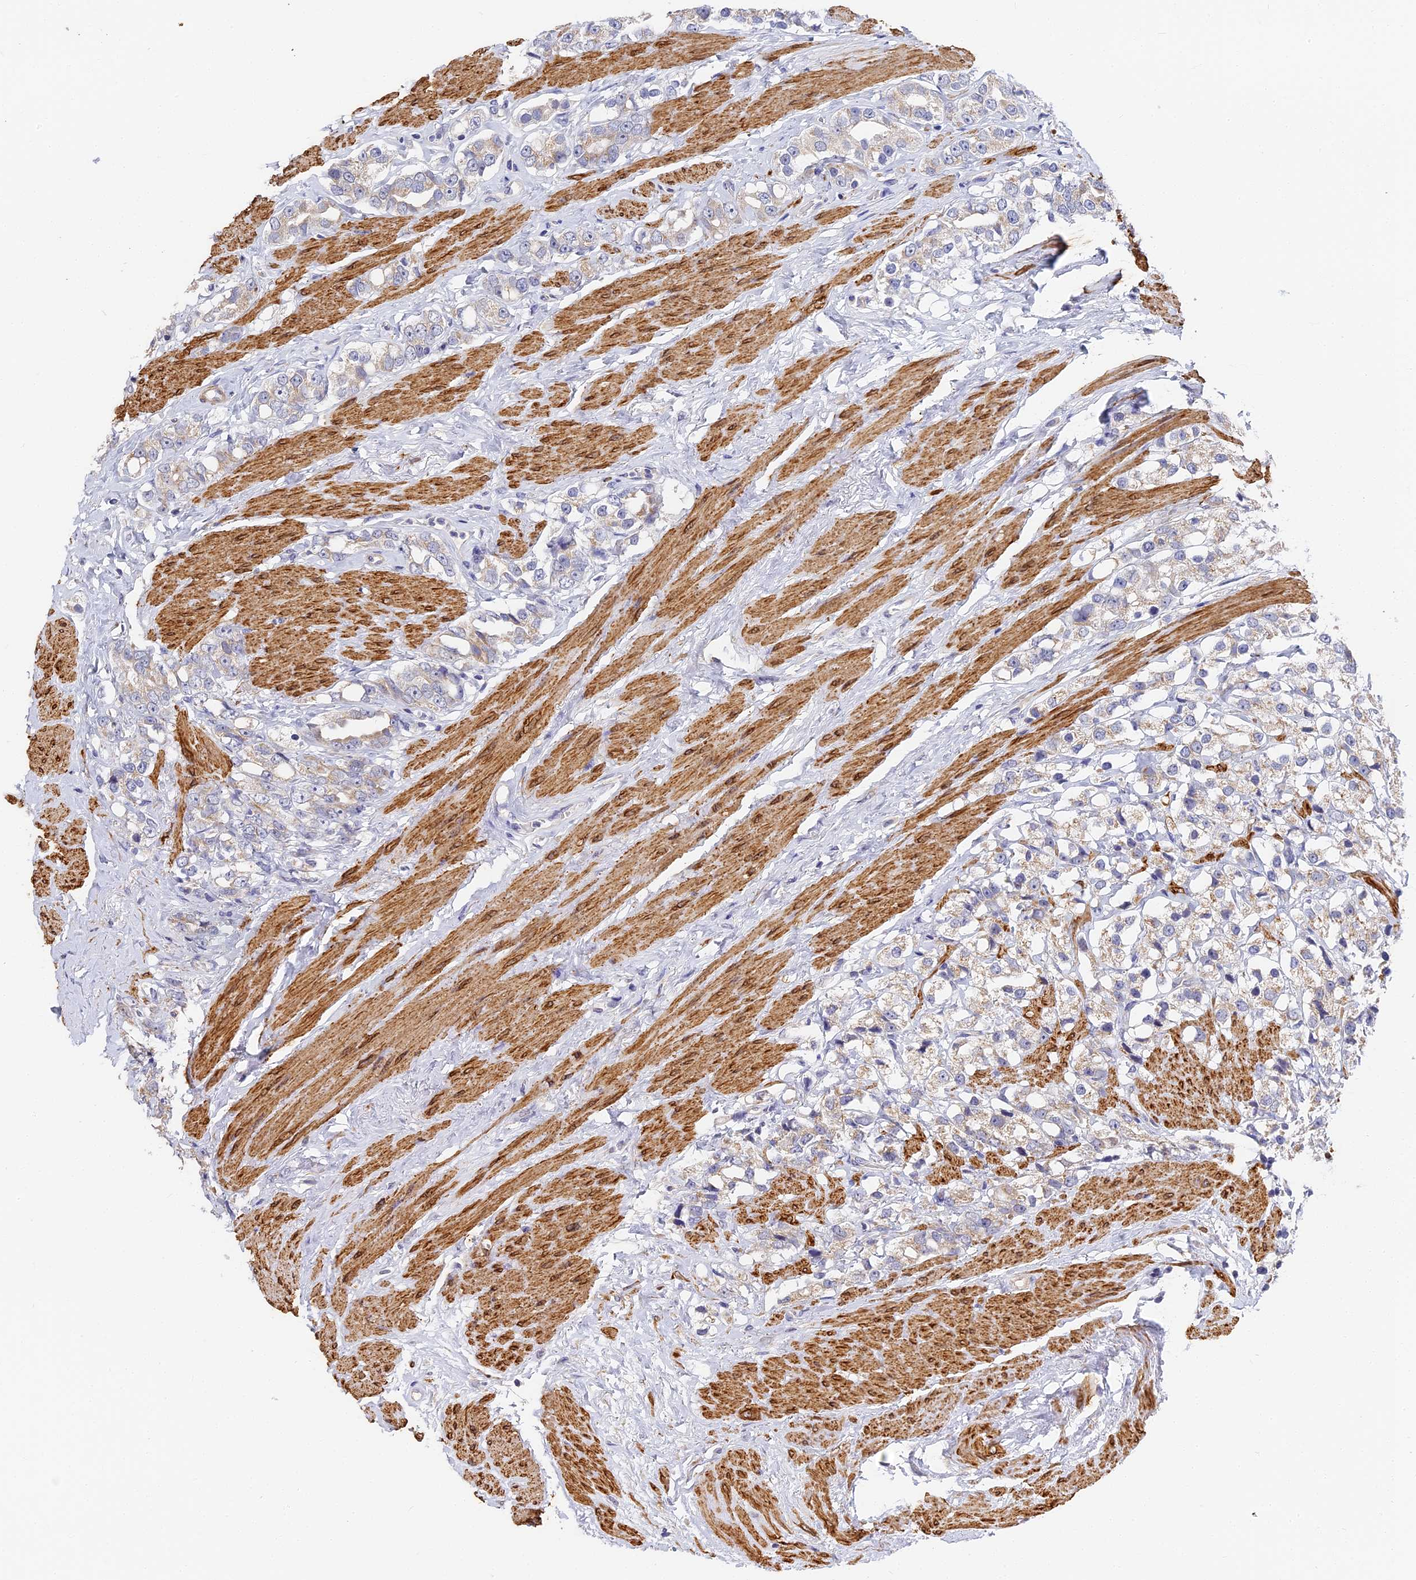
{"staining": {"intensity": "negative", "quantity": "none", "location": "none"}, "tissue": "prostate cancer", "cell_type": "Tumor cells", "image_type": "cancer", "snomed": [{"axis": "morphology", "description": "Adenocarcinoma, NOS"}, {"axis": "topography", "description": "Prostate"}], "caption": "A high-resolution image shows immunohistochemistry (IHC) staining of prostate cancer (adenocarcinoma), which demonstrates no significant positivity in tumor cells.", "gene": "CCDC113", "patient": {"sex": "male", "age": 79}}